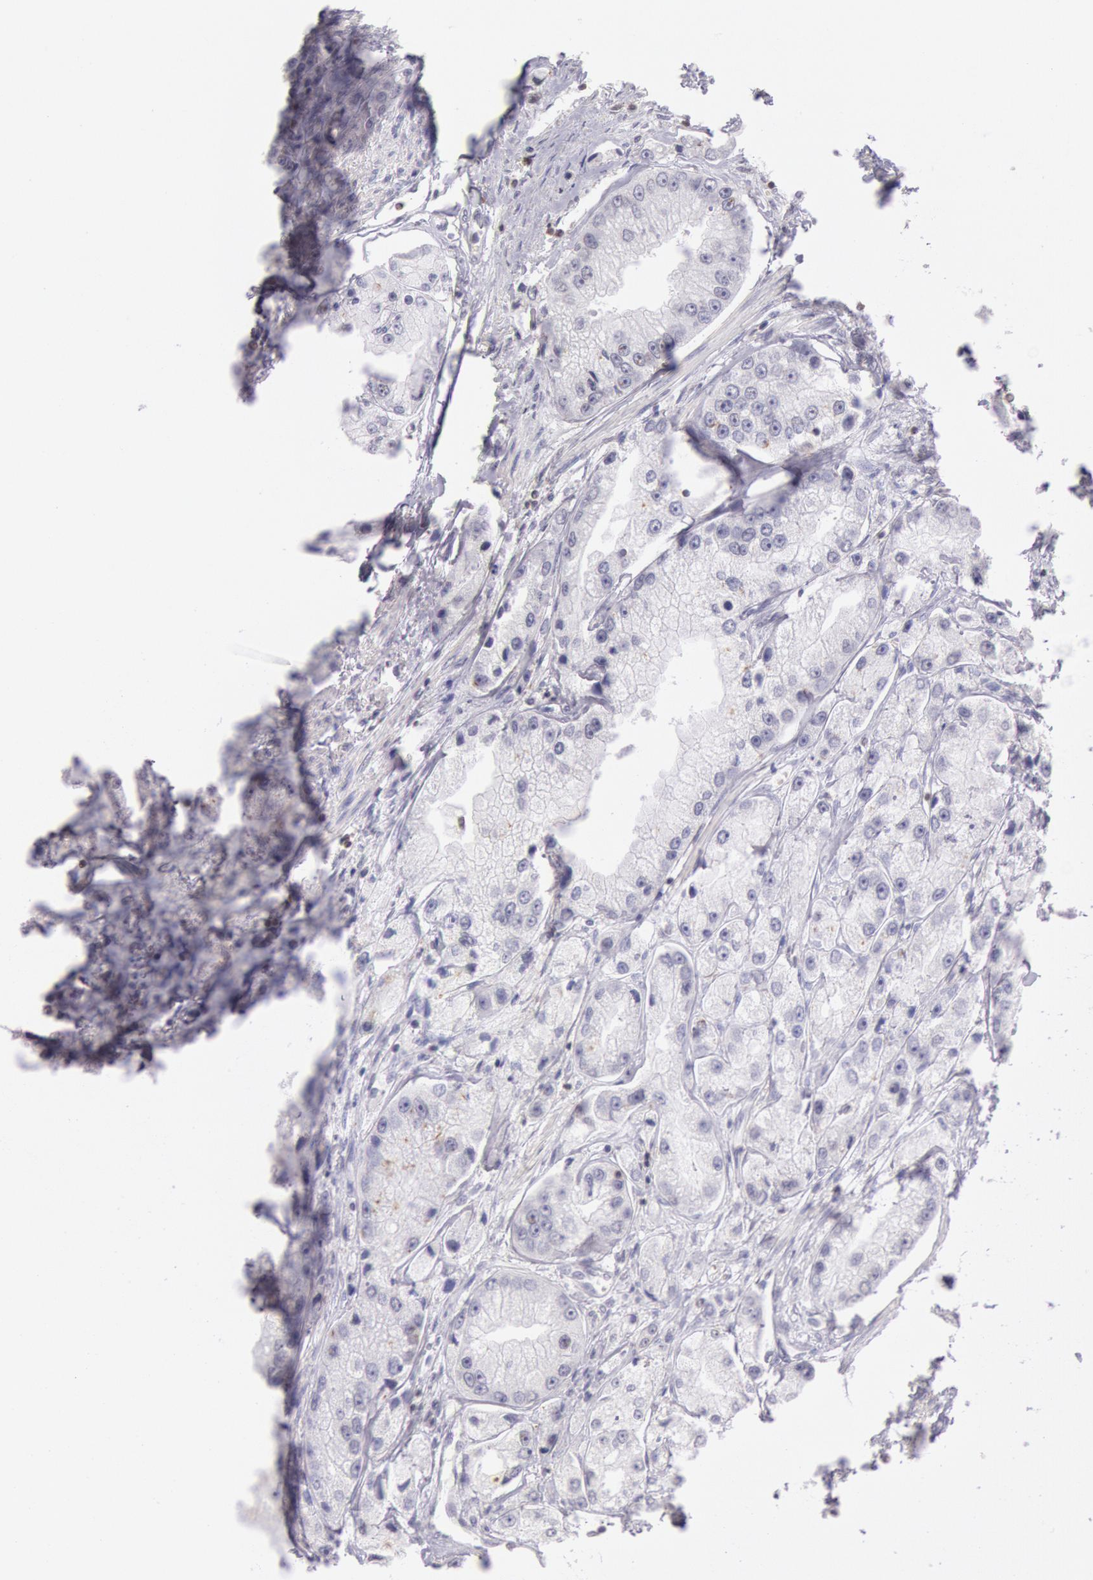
{"staining": {"intensity": "negative", "quantity": "none", "location": "none"}, "tissue": "prostate cancer", "cell_type": "Tumor cells", "image_type": "cancer", "snomed": [{"axis": "morphology", "description": "Adenocarcinoma, Medium grade"}, {"axis": "topography", "description": "Prostate"}], "caption": "Human prostate adenocarcinoma (medium-grade) stained for a protein using IHC reveals no expression in tumor cells.", "gene": "HIF1A", "patient": {"sex": "male", "age": 72}}